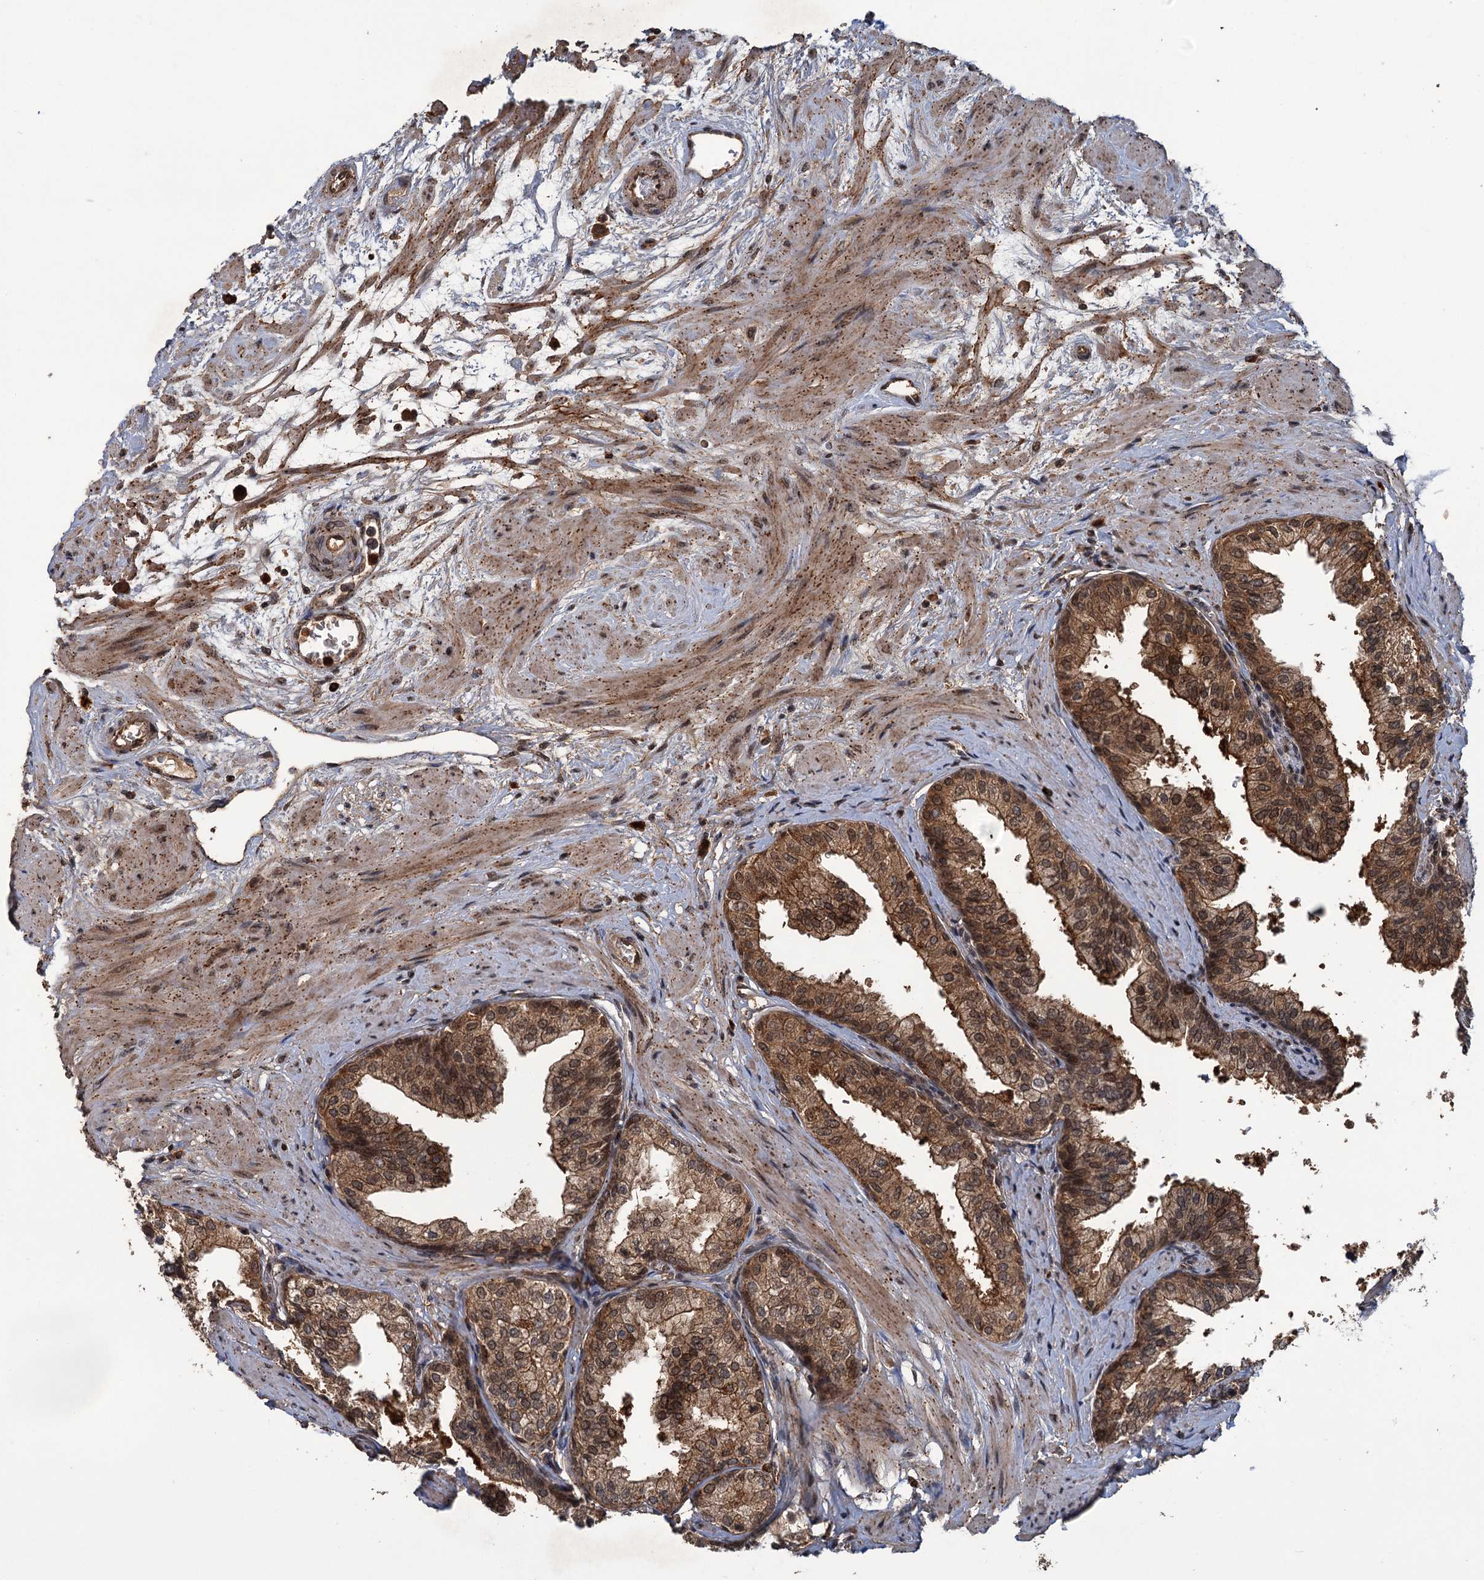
{"staining": {"intensity": "strong", "quantity": ">75%", "location": "cytoplasmic/membranous,nuclear"}, "tissue": "prostate", "cell_type": "Glandular cells", "image_type": "normal", "snomed": [{"axis": "morphology", "description": "Normal tissue, NOS"}, {"axis": "topography", "description": "Prostate"}], "caption": "High-magnification brightfield microscopy of normal prostate stained with DAB (brown) and counterstained with hematoxylin (blue). glandular cells exhibit strong cytoplasmic/membranous,nuclear positivity is present in approximately>75% of cells.", "gene": "KANSL2", "patient": {"sex": "male", "age": 60}}